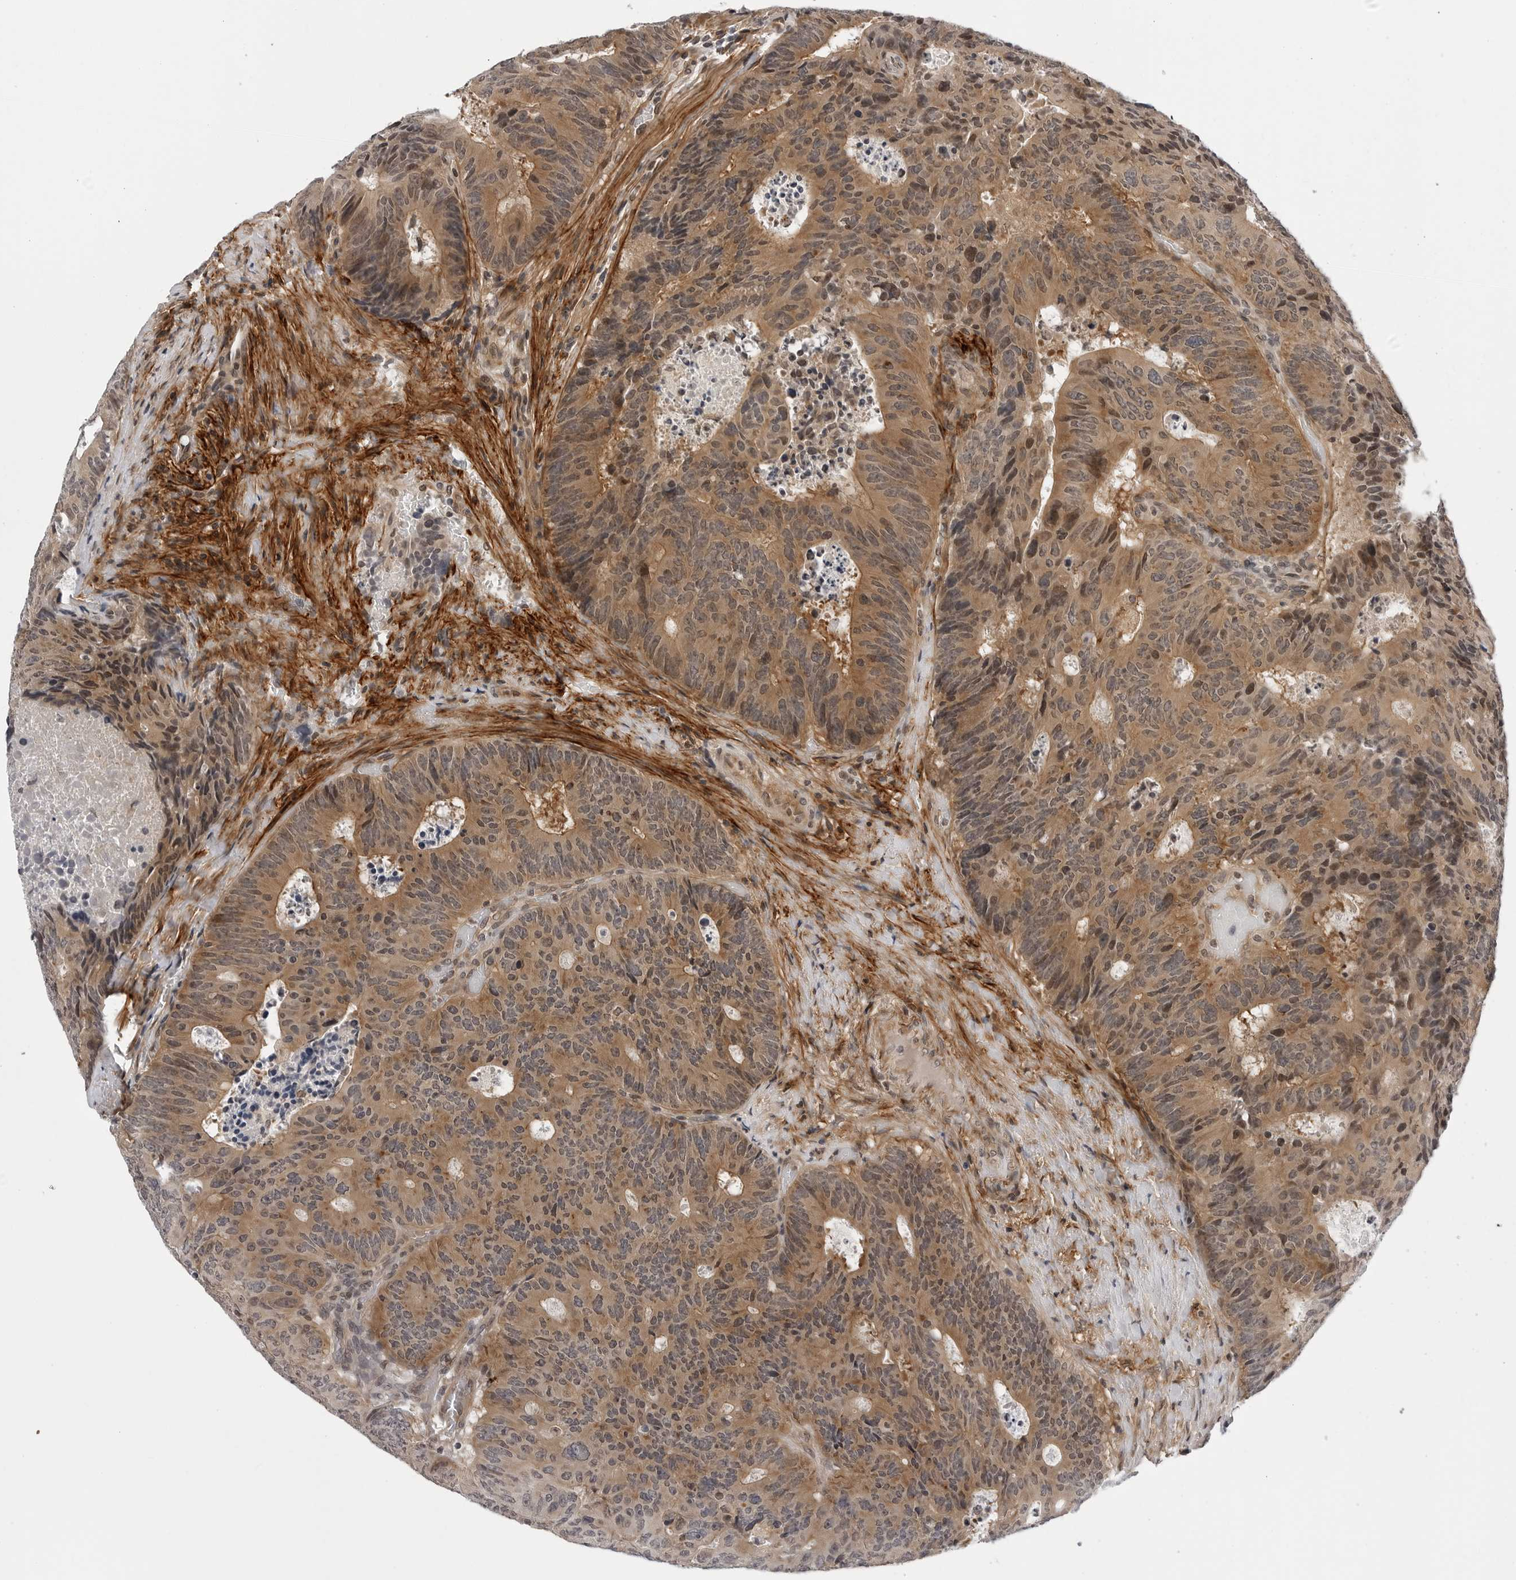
{"staining": {"intensity": "moderate", "quantity": ">75%", "location": "cytoplasmic/membranous,nuclear"}, "tissue": "colorectal cancer", "cell_type": "Tumor cells", "image_type": "cancer", "snomed": [{"axis": "morphology", "description": "Adenocarcinoma, NOS"}, {"axis": "topography", "description": "Colon"}], "caption": "The immunohistochemical stain shows moderate cytoplasmic/membranous and nuclear staining in tumor cells of colorectal cancer tissue. The protein is stained brown, and the nuclei are stained in blue (DAB IHC with brightfield microscopy, high magnification).", "gene": "KIAA1614", "patient": {"sex": "male", "age": 87}}